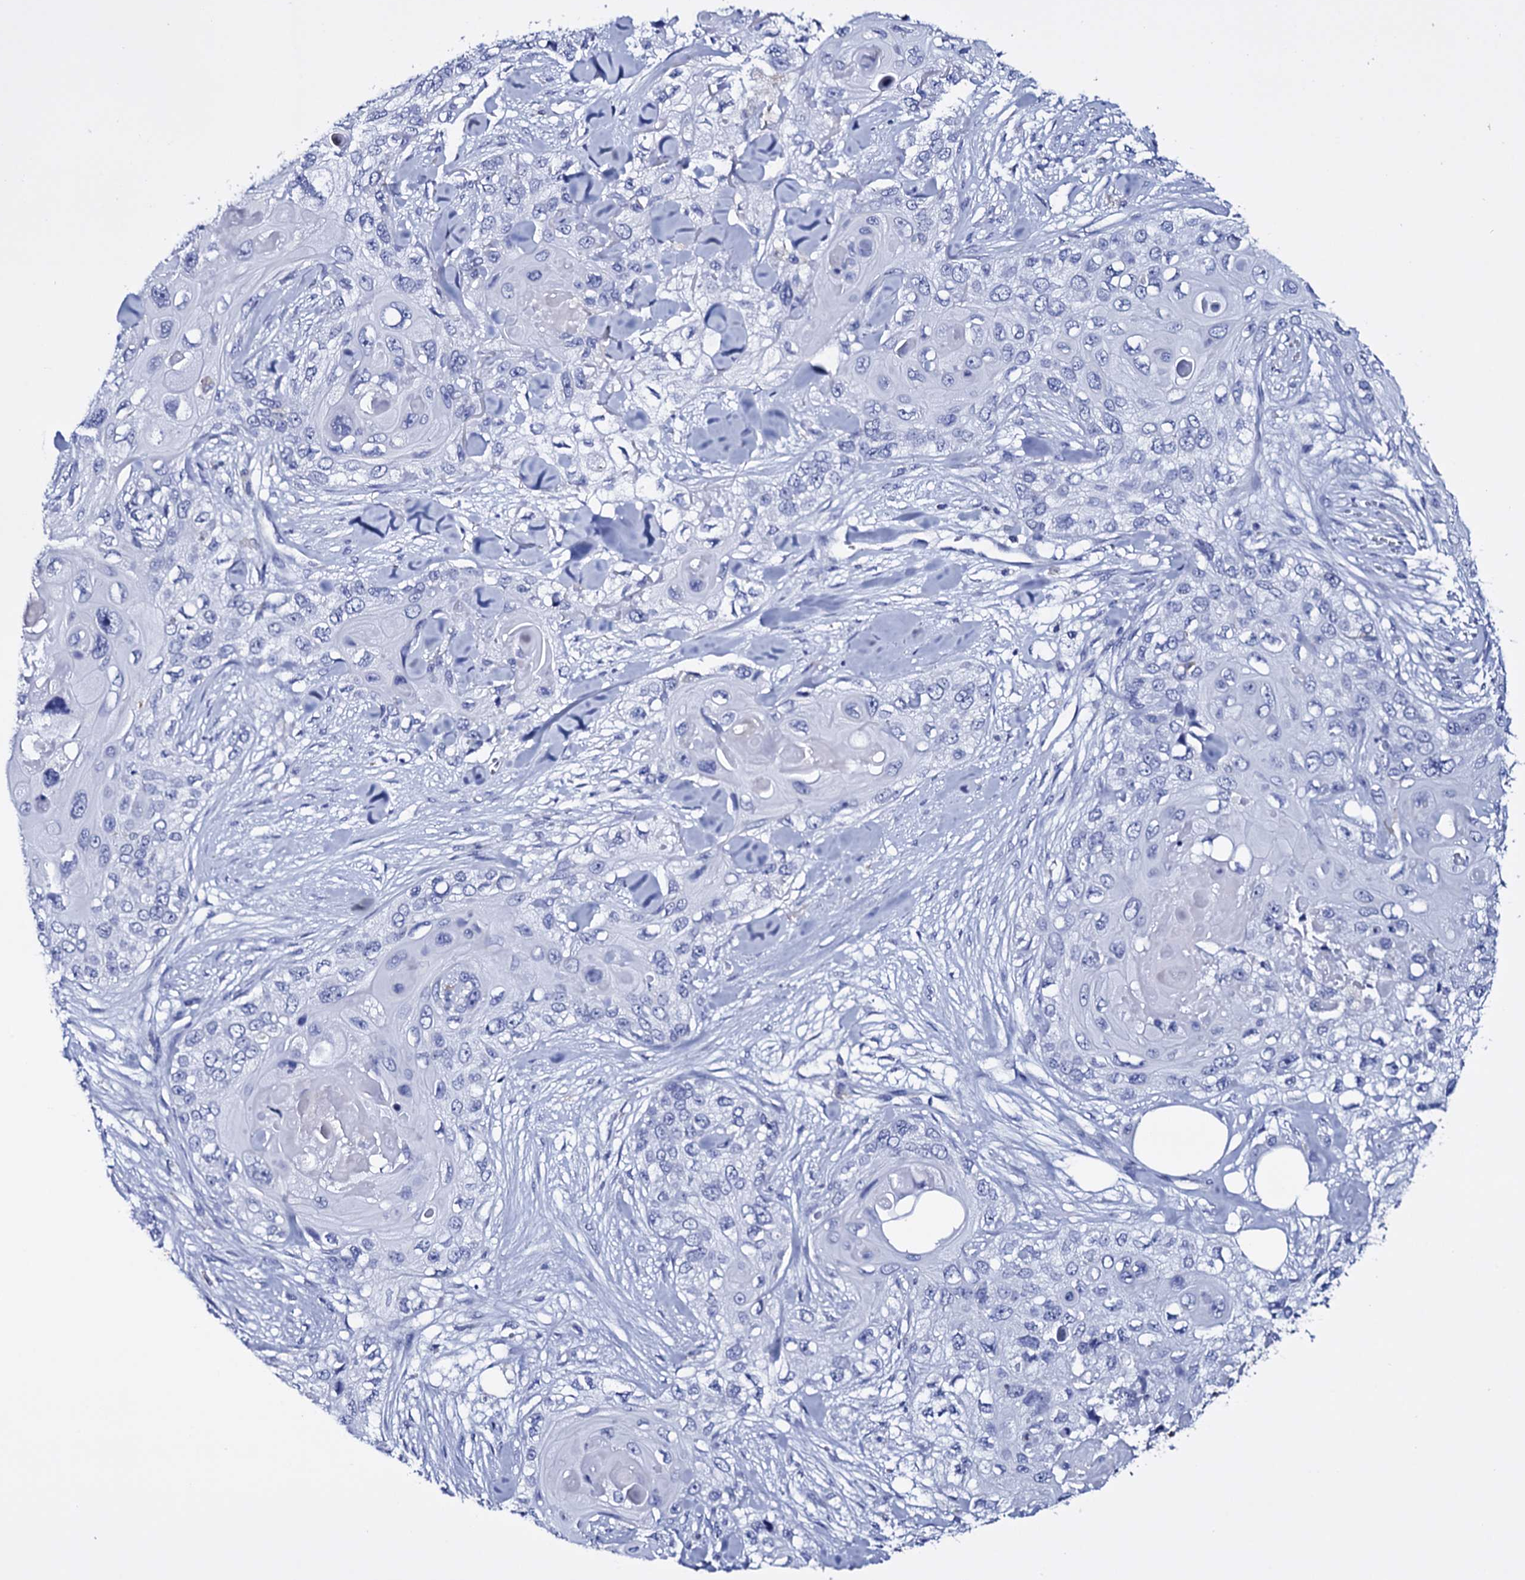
{"staining": {"intensity": "negative", "quantity": "none", "location": "none"}, "tissue": "skin cancer", "cell_type": "Tumor cells", "image_type": "cancer", "snomed": [{"axis": "morphology", "description": "Normal tissue, NOS"}, {"axis": "morphology", "description": "Squamous cell carcinoma, NOS"}, {"axis": "topography", "description": "Skin"}], "caption": "Tumor cells are negative for protein expression in human squamous cell carcinoma (skin).", "gene": "ITPRID2", "patient": {"sex": "male", "age": 72}}